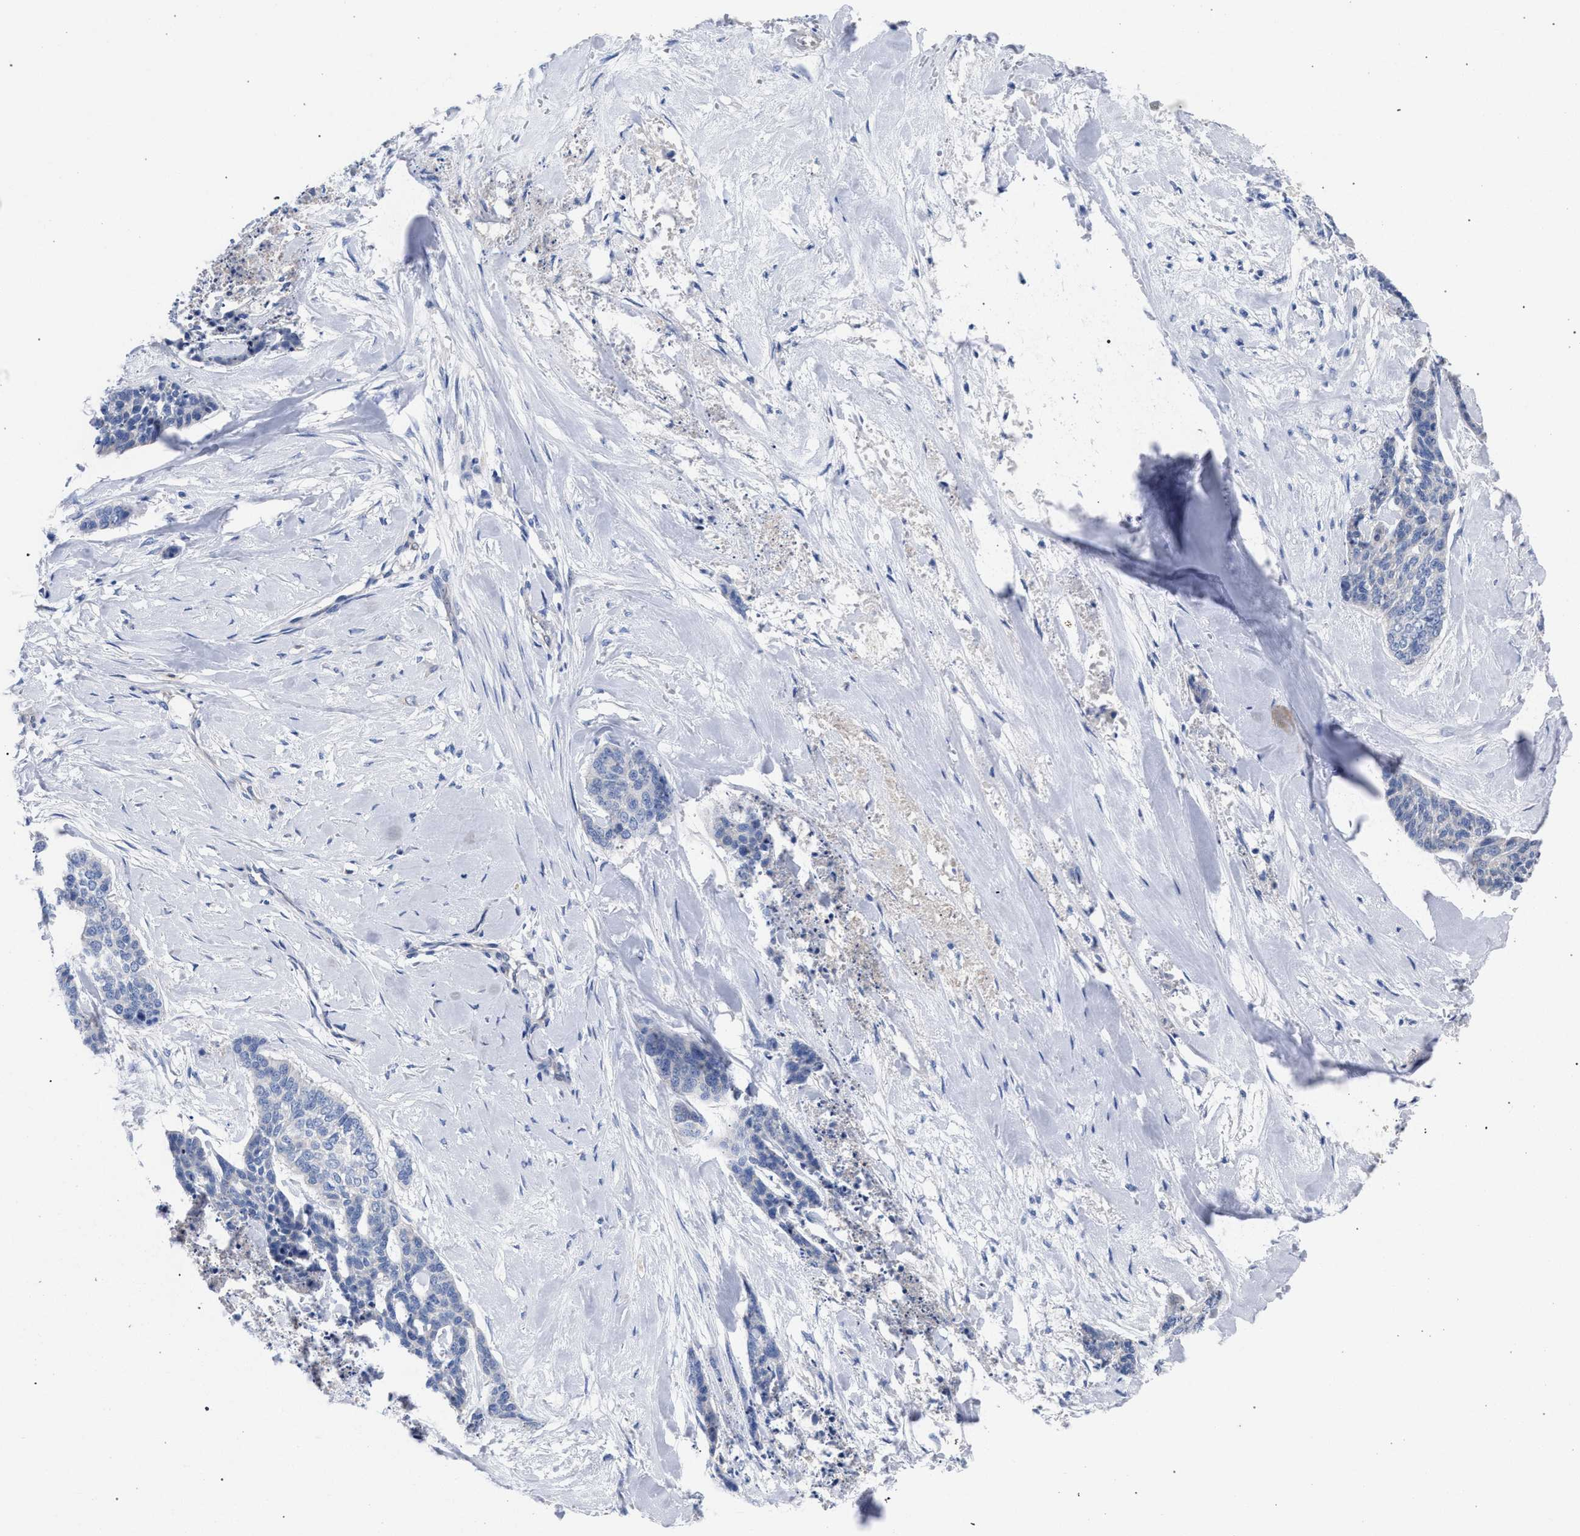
{"staining": {"intensity": "negative", "quantity": "none", "location": "none"}, "tissue": "skin cancer", "cell_type": "Tumor cells", "image_type": "cancer", "snomed": [{"axis": "morphology", "description": "Basal cell carcinoma"}, {"axis": "topography", "description": "Skin"}], "caption": "This is a histopathology image of immunohistochemistry (IHC) staining of skin cancer (basal cell carcinoma), which shows no positivity in tumor cells.", "gene": "GMPR", "patient": {"sex": "female", "age": 64}}